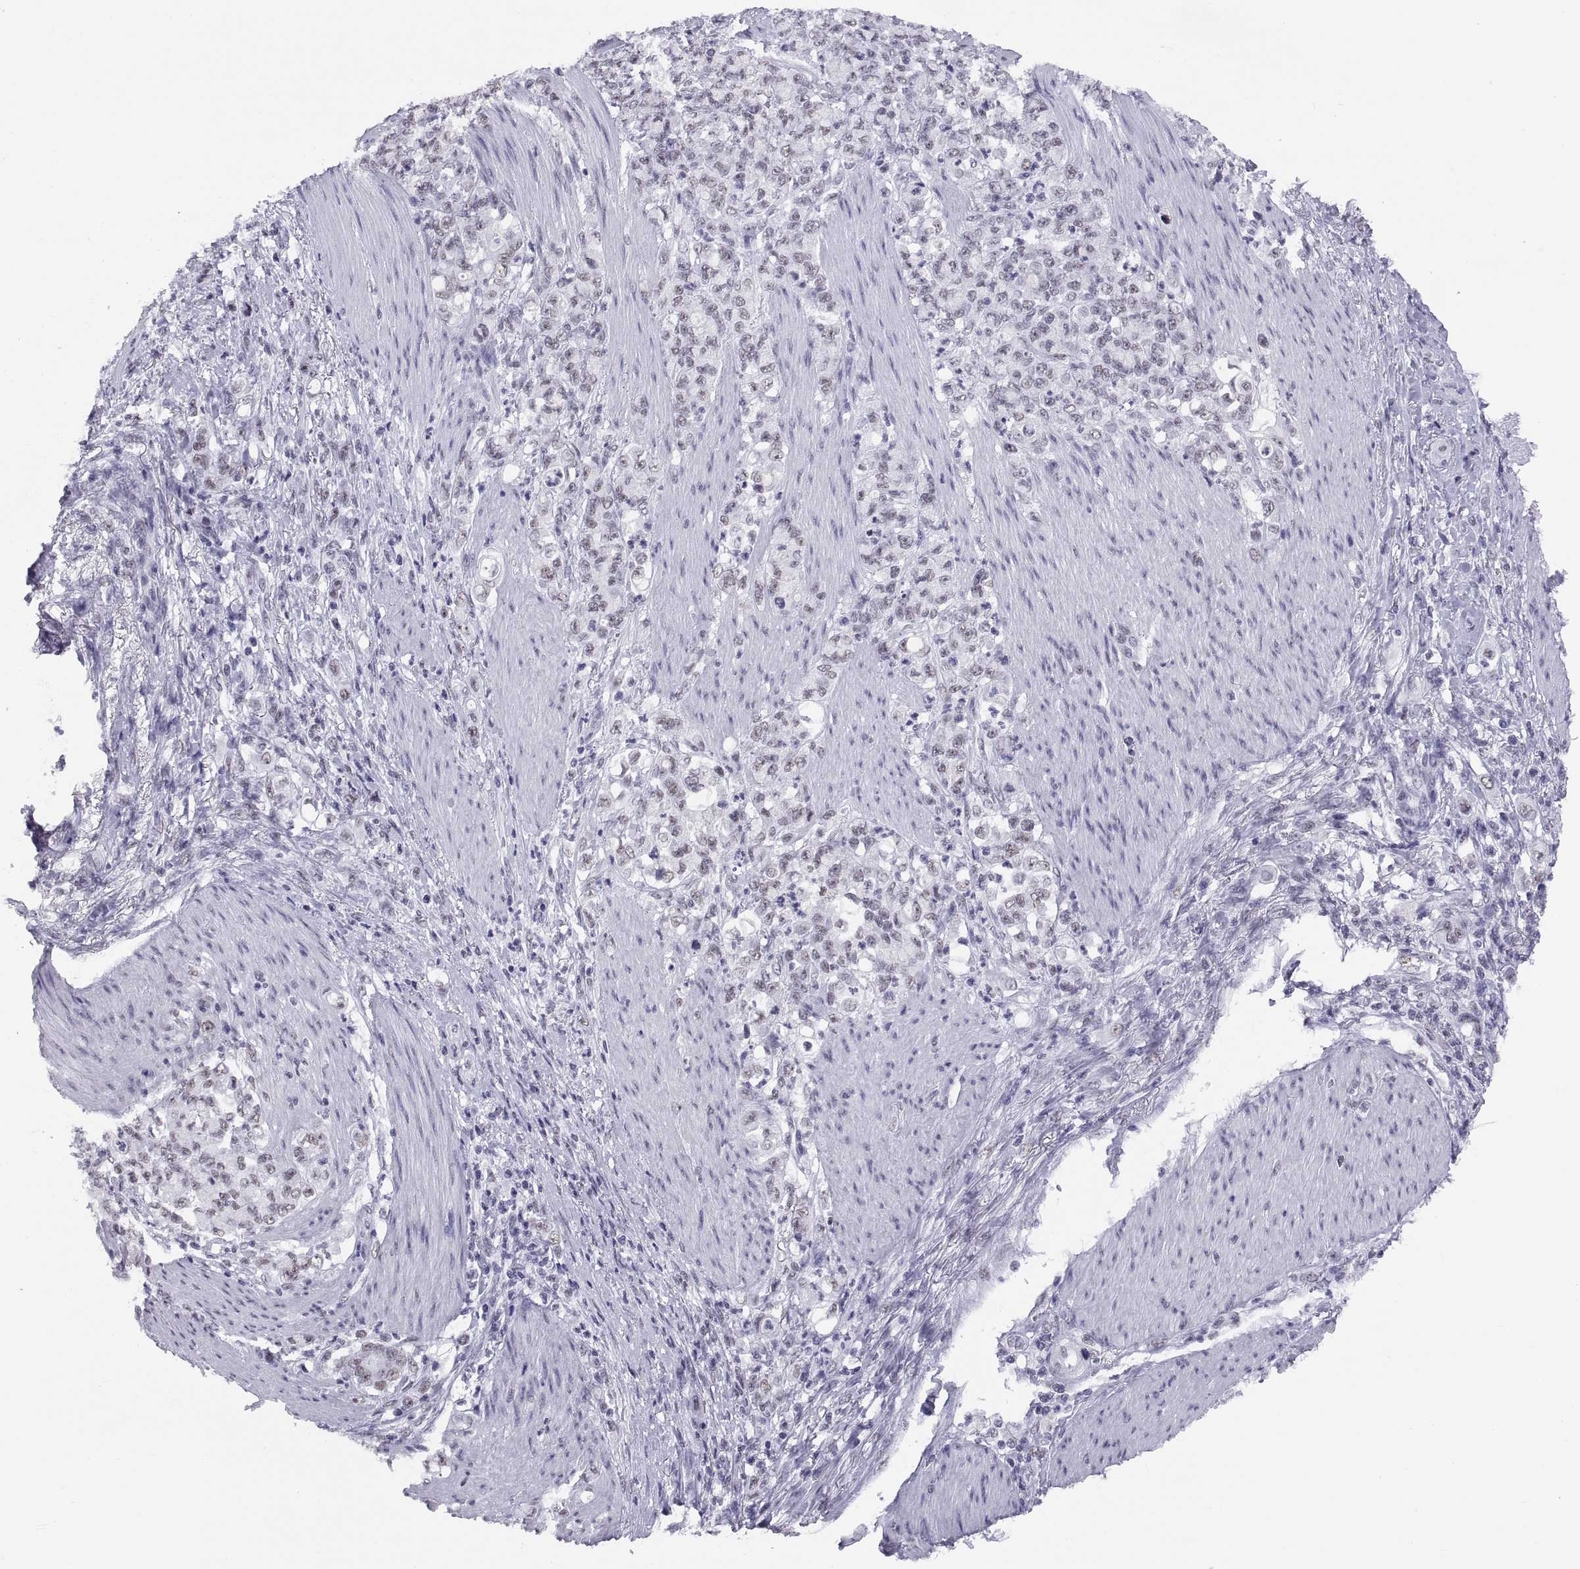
{"staining": {"intensity": "negative", "quantity": "none", "location": "none"}, "tissue": "stomach cancer", "cell_type": "Tumor cells", "image_type": "cancer", "snomed": [{"axis": "morphology", "description": "Adenocarcinoma, NOS"}, {"axis": "topography", "description": "Stomach"}], "caption": "A micrograph of stomach cancer stained for a protein displays no brown staining in tumor cells.", "gene": "NEUROD6", "patient": {"sex": "female", "age": 79}}